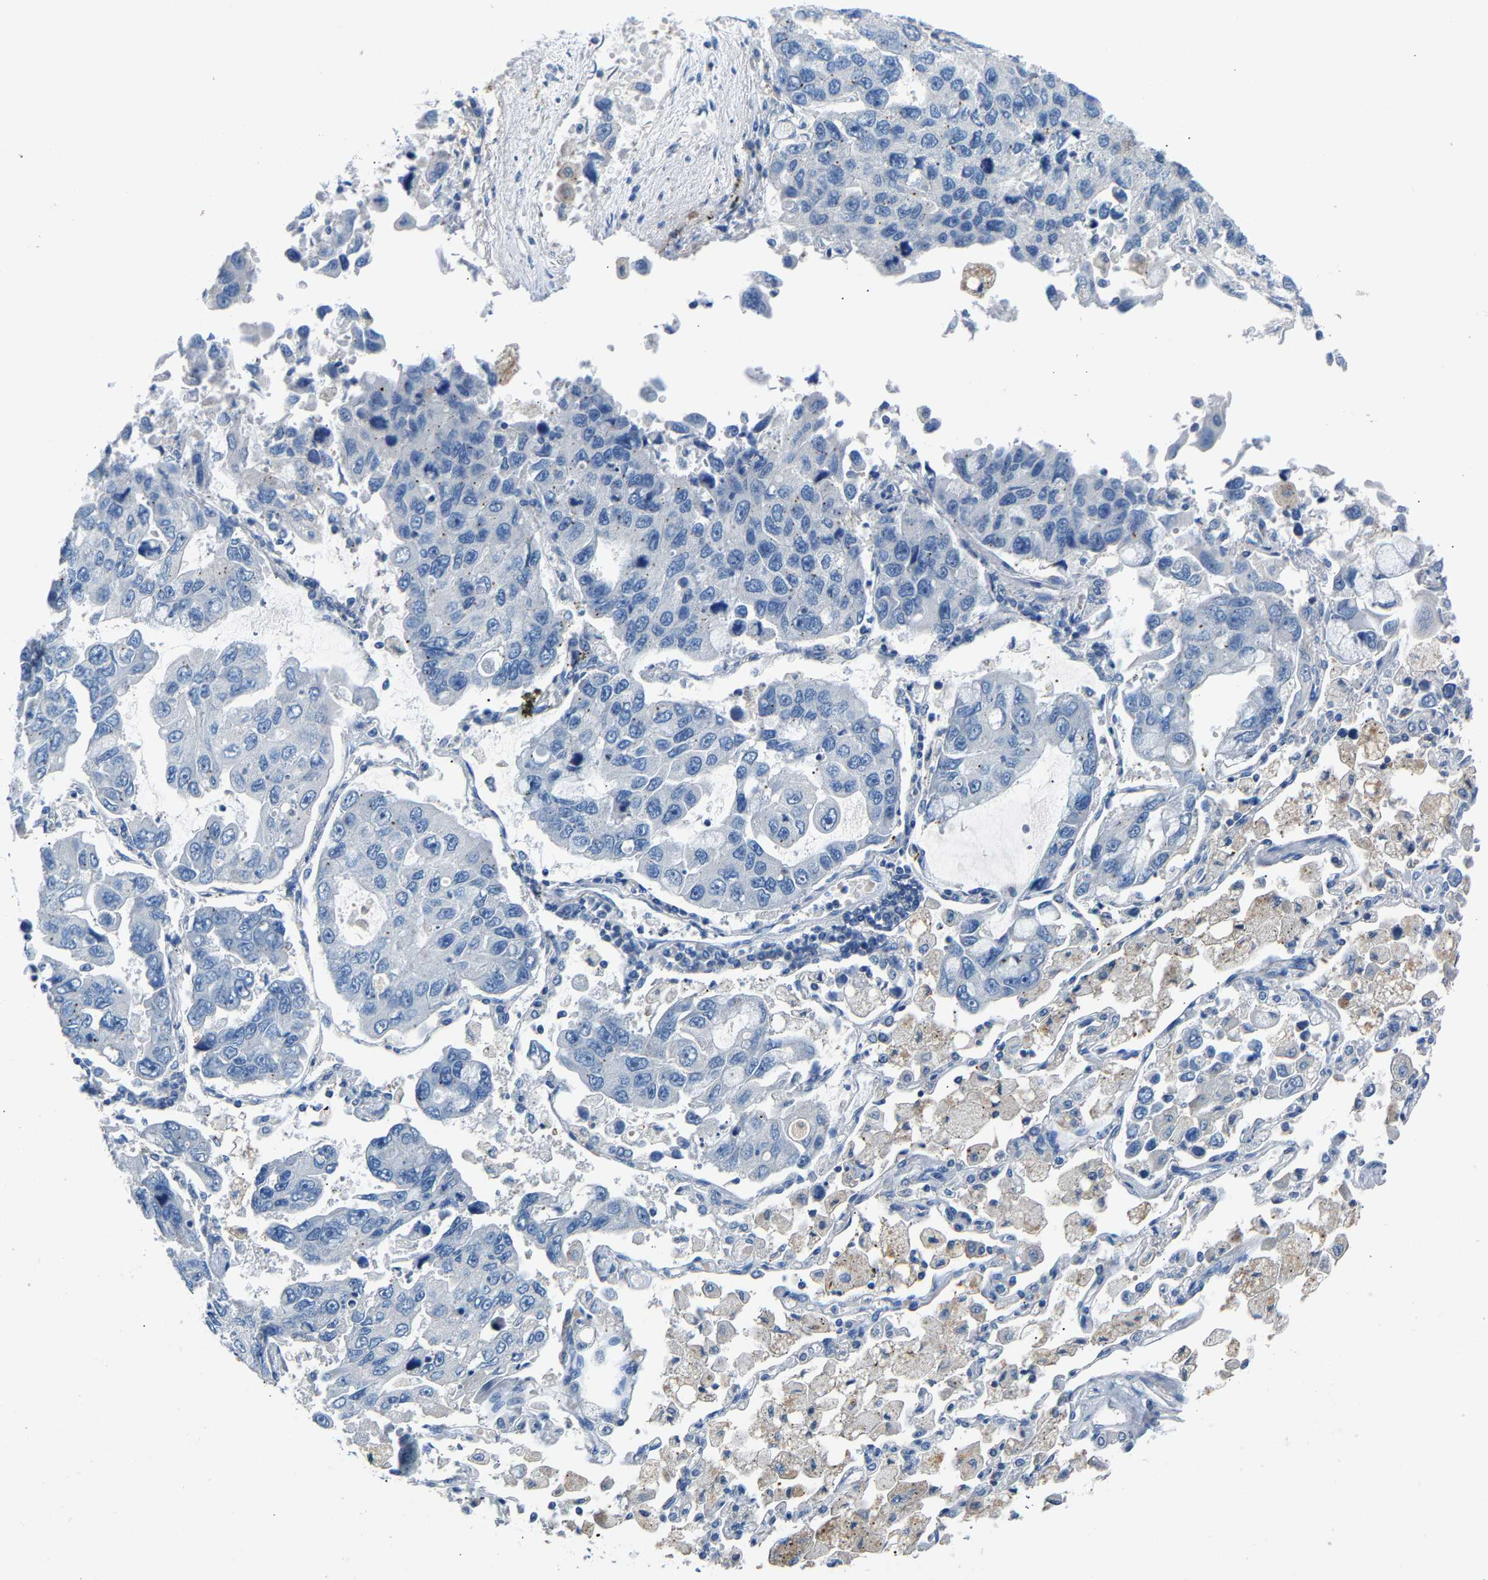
{"staining": {"intensity": "negative", "quantity": "none", "location": "none"}, "tissue": "lung cancer", "cell_type": "Tumor cells", "image_type": "cancer", "snomed": [{"axis": "morphology", "description": "Adenocarcinoma, NOS"}, {"axis": "topography", "description": "Lung"}], "caption": "This is a histopathology image of immunohistochemistry (IHC) staining of lung cancer, which shows no expression in tumor cells.", "gene": "DNAAF5", "patient": {"sex": "male", "age": 64}}